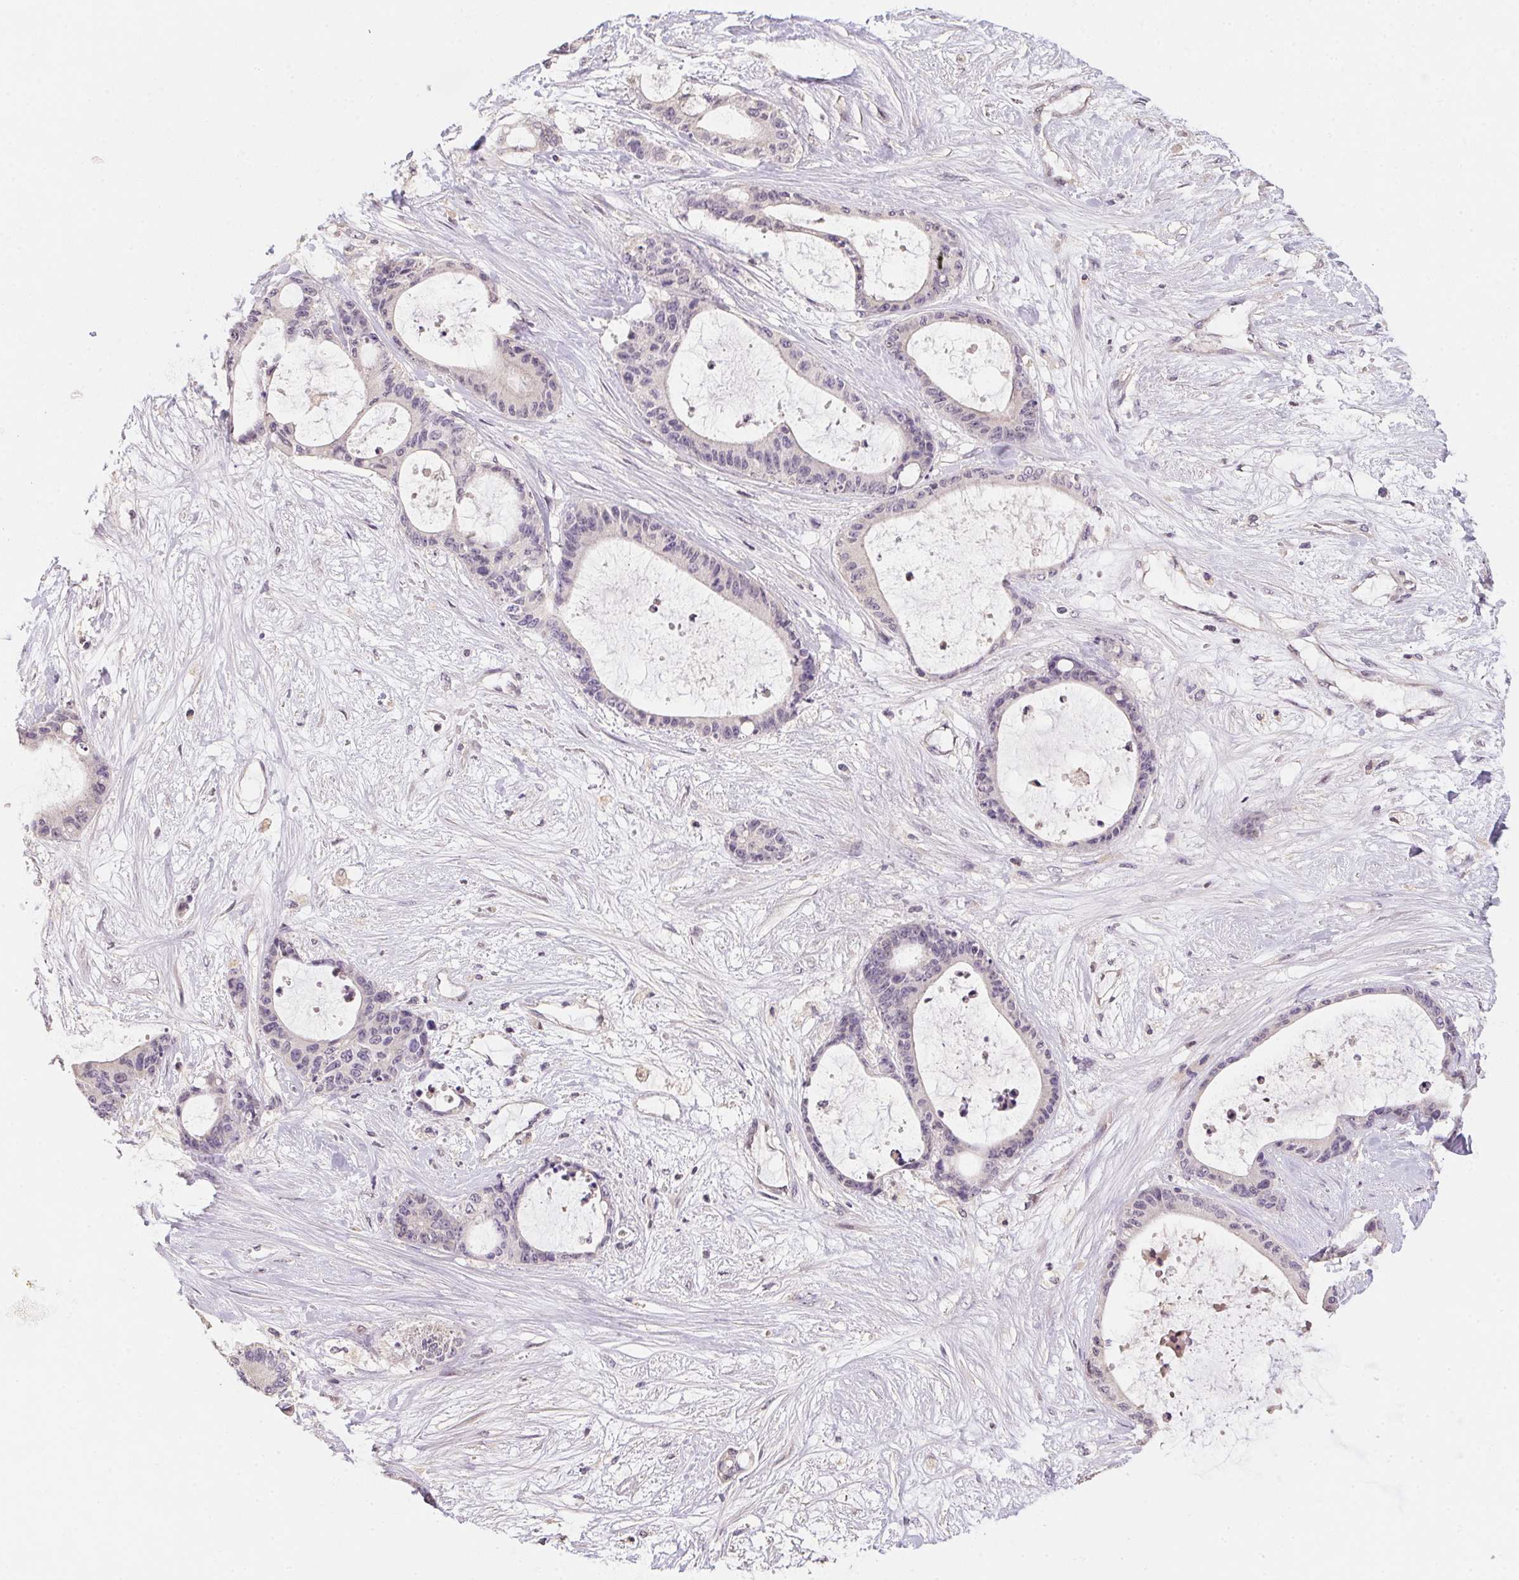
{"staining": {"intensity": "negative", "quantity": "none", "location": "none"}, "tissue": "liver cancer", "cell_type": "Tumor cells", "image_type": "cancer", "snomed": [{"axis": "morphology", "description": "Normal tissue, NOS"}, {"axis": "morphology", "description": "Cholangiocarcinoma"}, {"axis": "topography", "description": "Liver"}, {"axis": "topography", "description": "Peripheral nerve tissue"}], "caption": "DAB (3,3'-diaminobenzidine) immunohistochemical staining of liver cancer (cholangiocarcinoma) reveals no significant staining in tumor cells.", "gene": "ALDH8A1", "patient": {"sex": "female", "age": 73}}